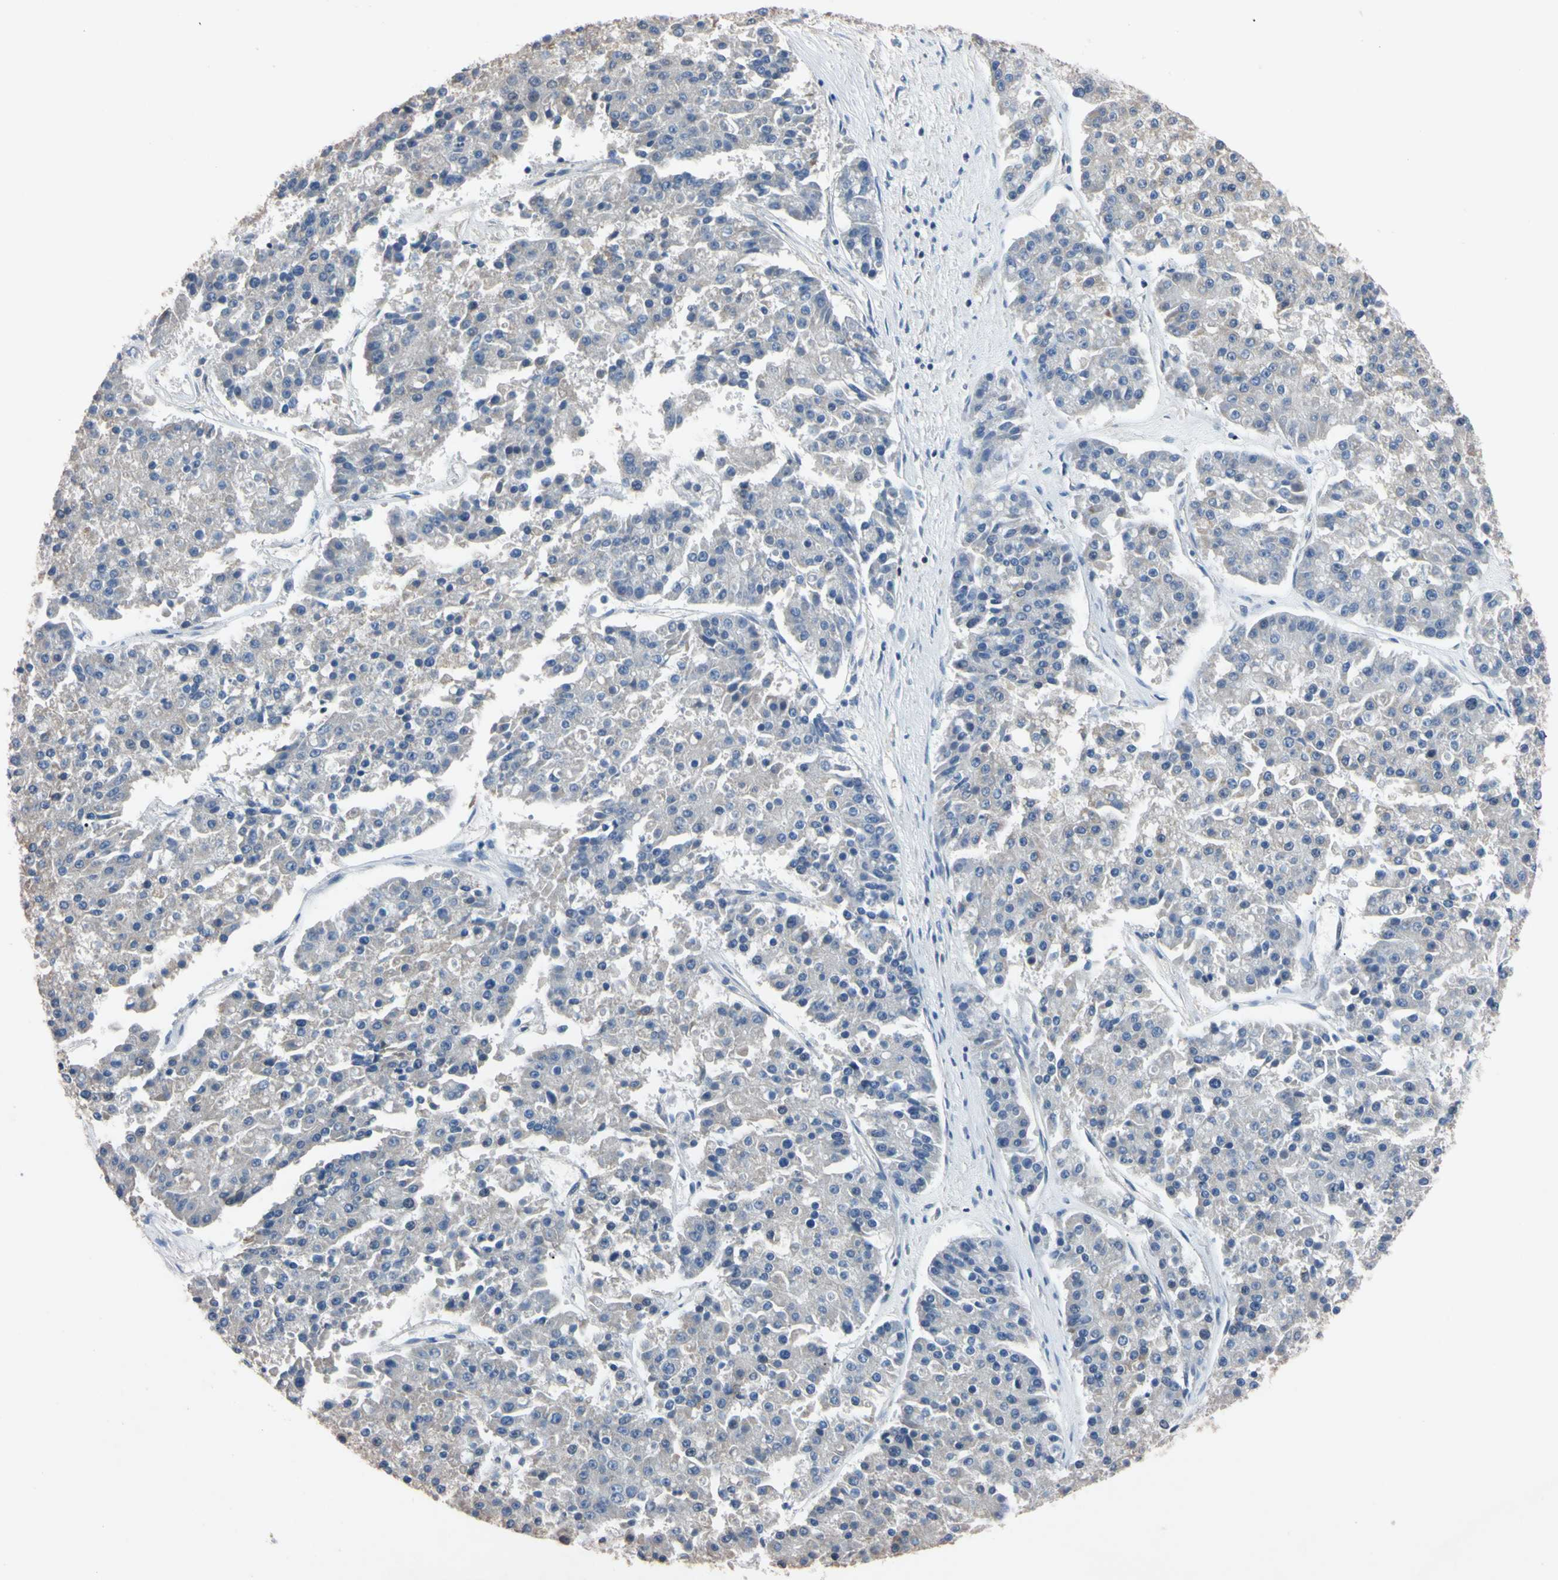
{"staining": {"intensity": "negative", "quantity": "none", "location": "none"}, "tissue": "pancreatic cancer", "cell_type": "Tumor cells", "image_type": "cancer", "snomed": [{"axis": "morphology", "description": "Adenocarcinoma, NOS"}, {"axis": "topography", "description": "Pancreas"}], "caption": "Immunohistochemical staining of human pancreatic adenocarcinoma exhibits no significant expression in tumor cells. (Stains: DAB (3,3'-diaminobenzidine) immunohistochemistry (IHC) with hematoxylin counter stain, Microscopy: brightfield microscopy at high magnification).", "gene": "PNKD", "patient": {"sex": "male", "age": 50}}